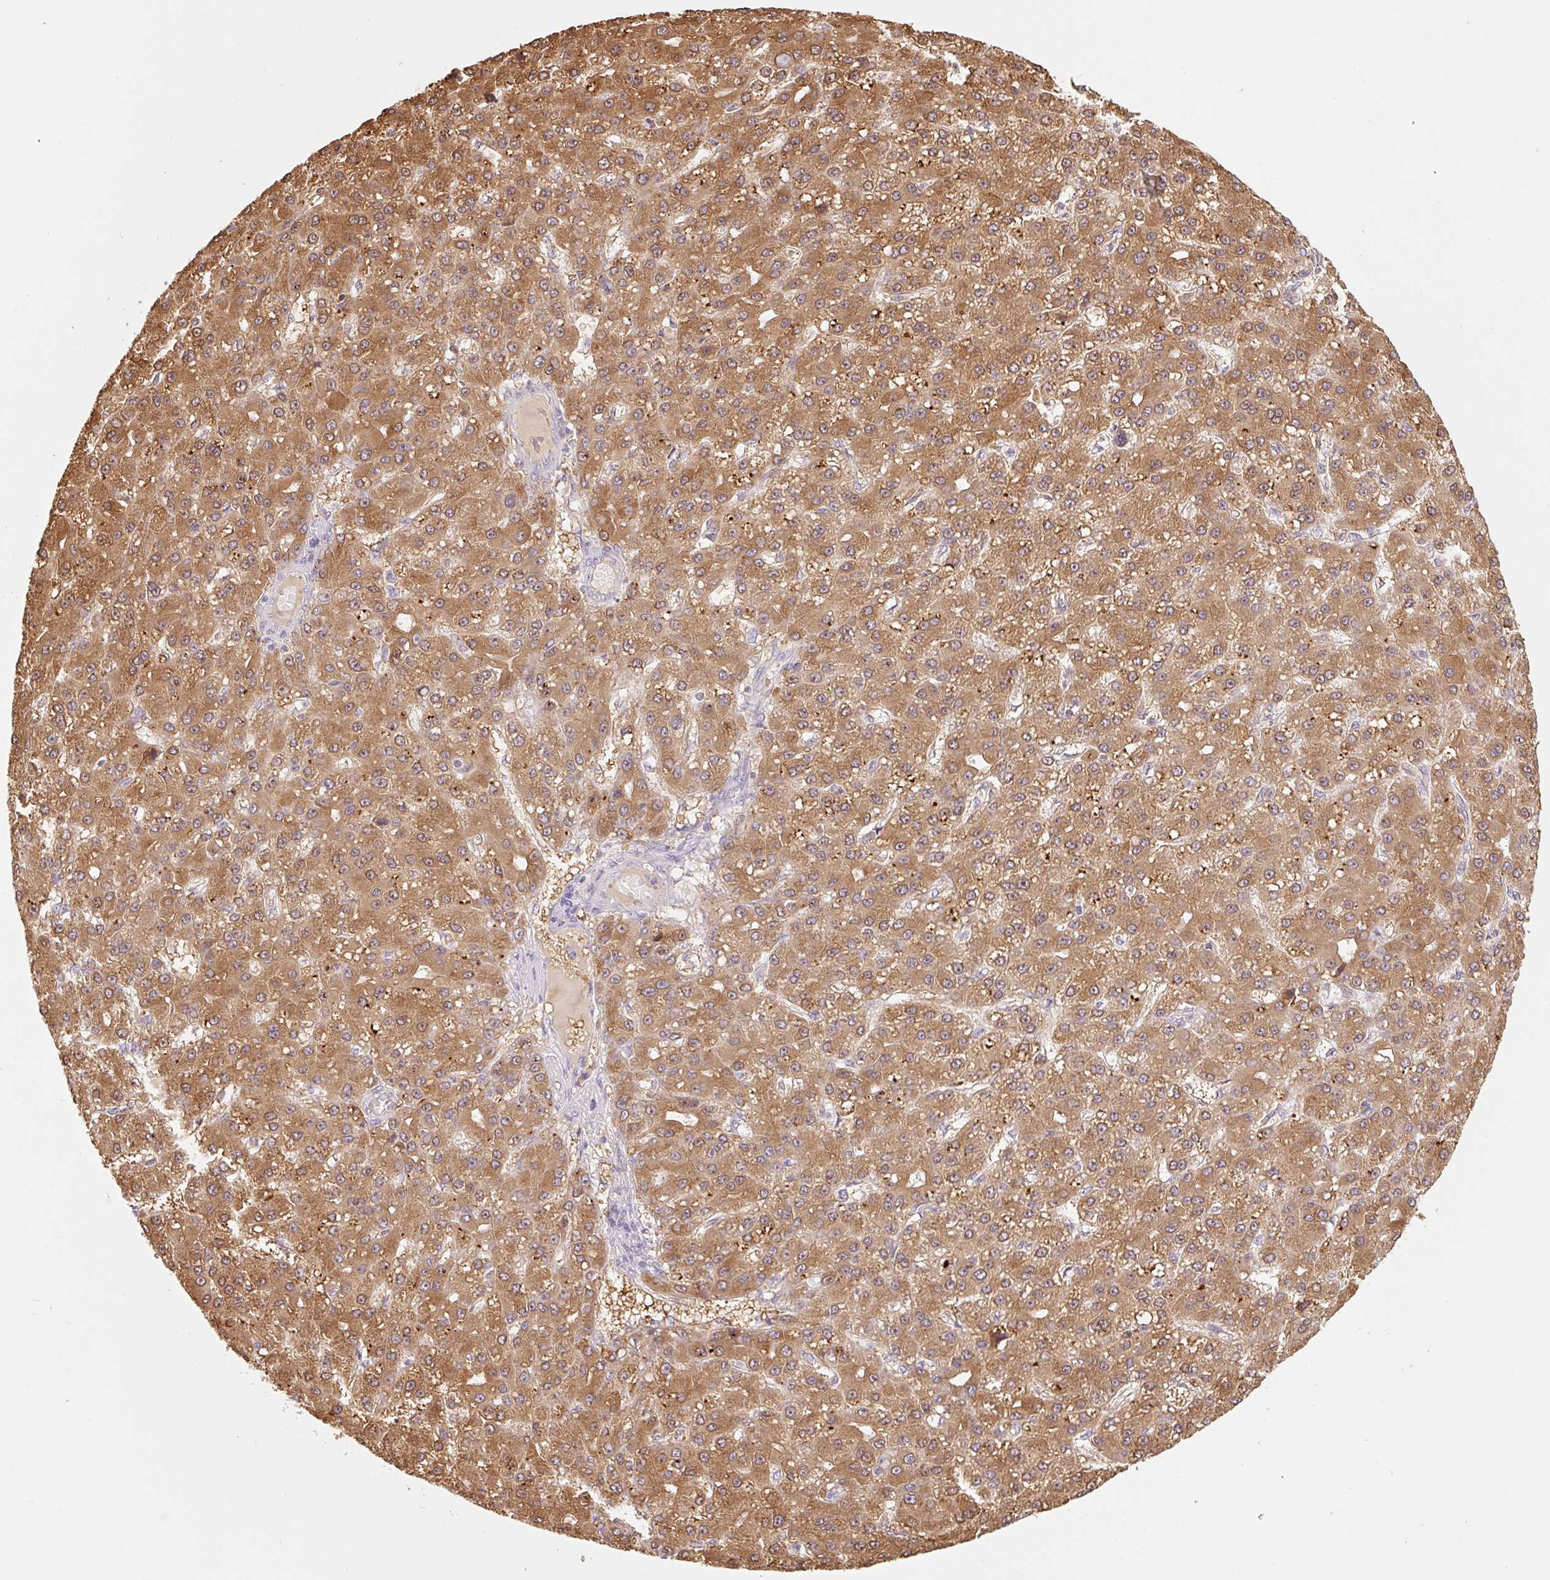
{"staining": {"intensity": "moderate", "quantity": ">75%", "location": "cytoplasmic/membranous"}, "tissue": "liver cancer", "cell_type": "Tumor cells", "image_type": "cancer", "snomed": [{"axis": "morphology", "description": "Carcinoma, Hepatocellular, NOS"}, {"axis": "topography", "description": "Liver"}], "caption": "Immunohistochemistry of human liver hepatocellular carcinoma displays medium levels of moderate cytoplasmic/membranous staining in approximately >75% of tumor cells.", "gene": "MIA2", "patient": {"sex": "male", "age": 67}}